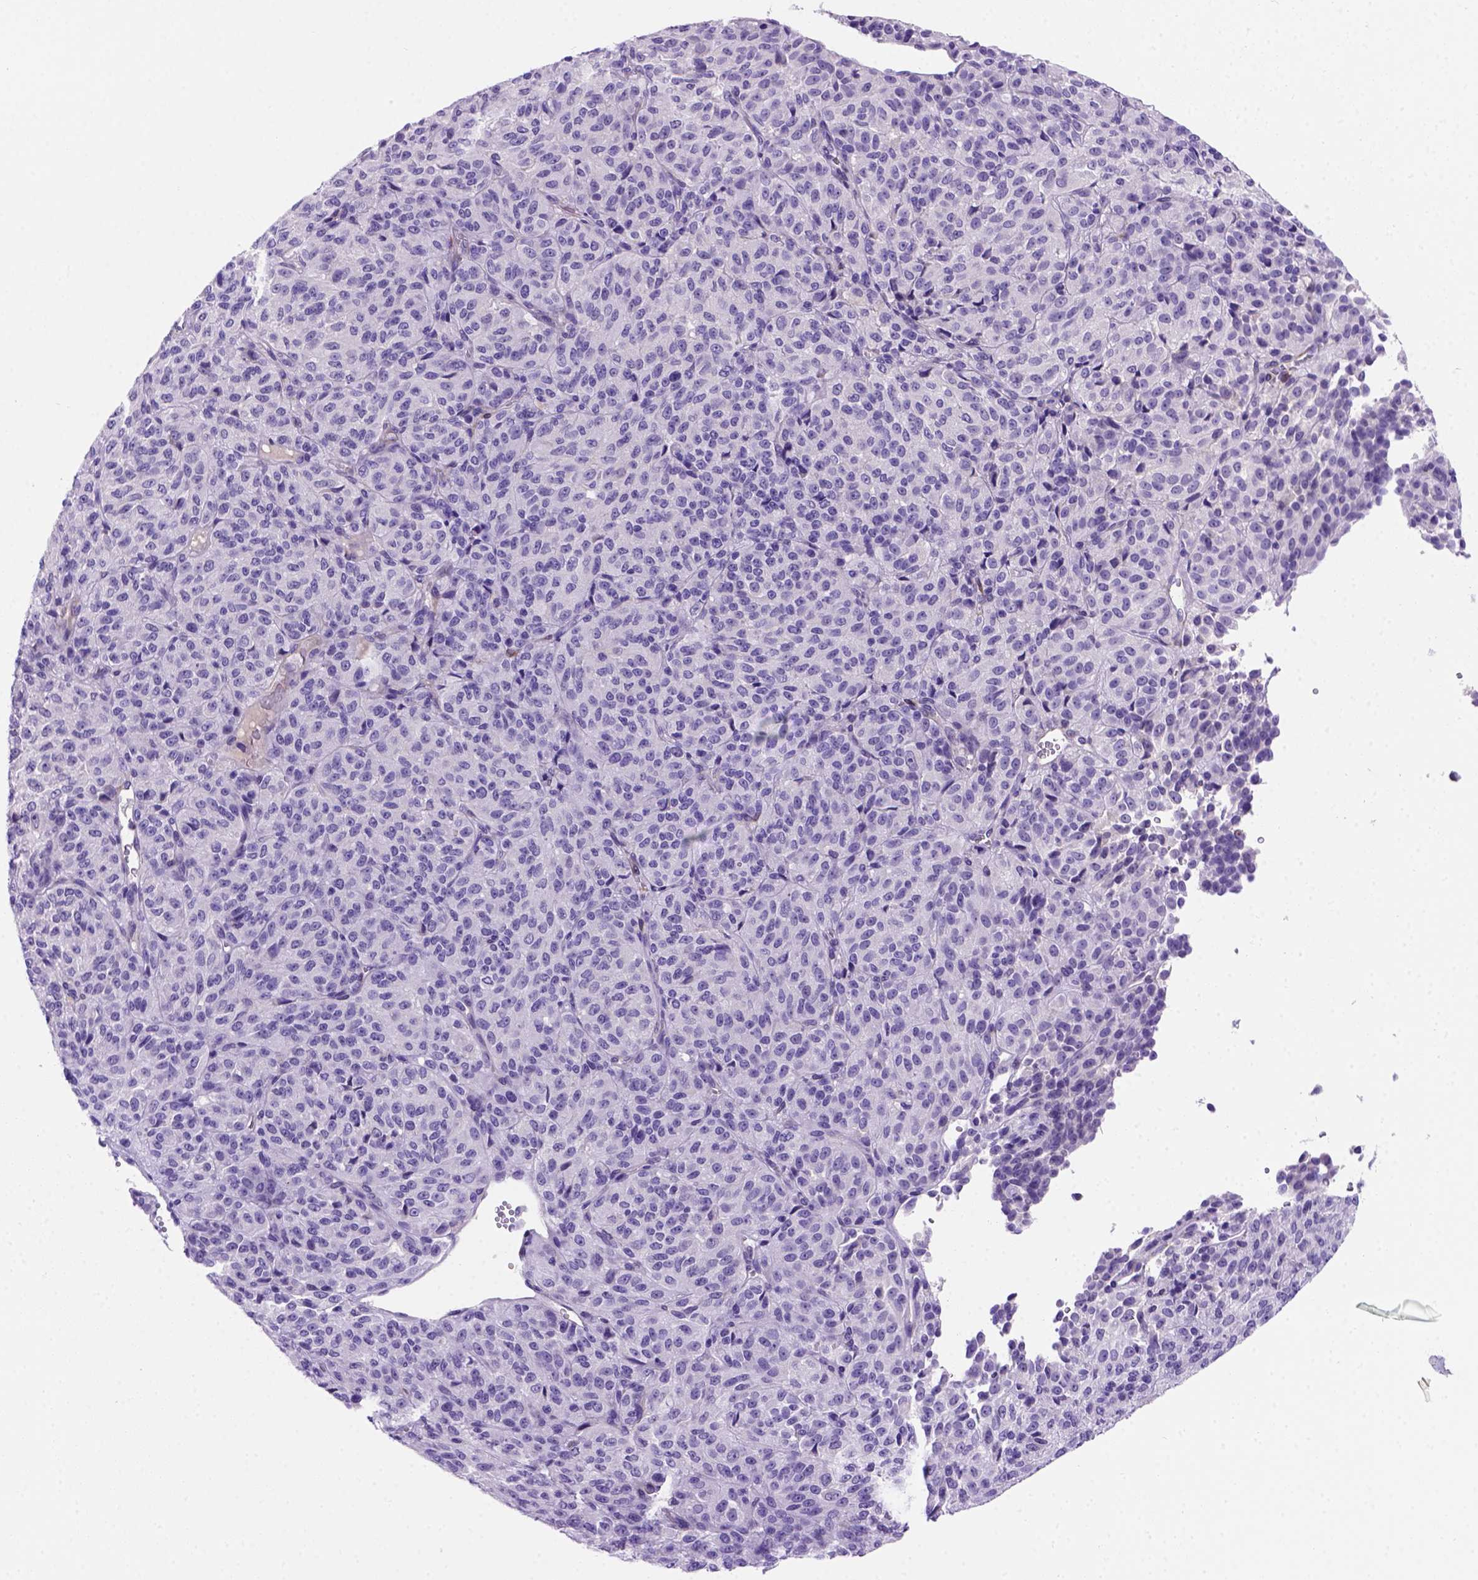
{"staining": {"intensity": "negative", "quantity": "none", "location": "none"}, "tissue": "melanoma", "cell_type": "Tumor cells", "image_type": "cancer", "snomed": [{"axis": "morphology", "description": "Malignant melanoma, Metastatic site"}, {"axis": "topography", "description": "Brain"}], "caption": "IHC micrograph of neoplastic tissue: malignant melanoma (metastatic site) stained with DAB (3,3'-diaminobenzidine) shows no significant protein expression in tumor cells.", "gene": "FAM81B", "patient": {"sex": "female", "age": 56}}